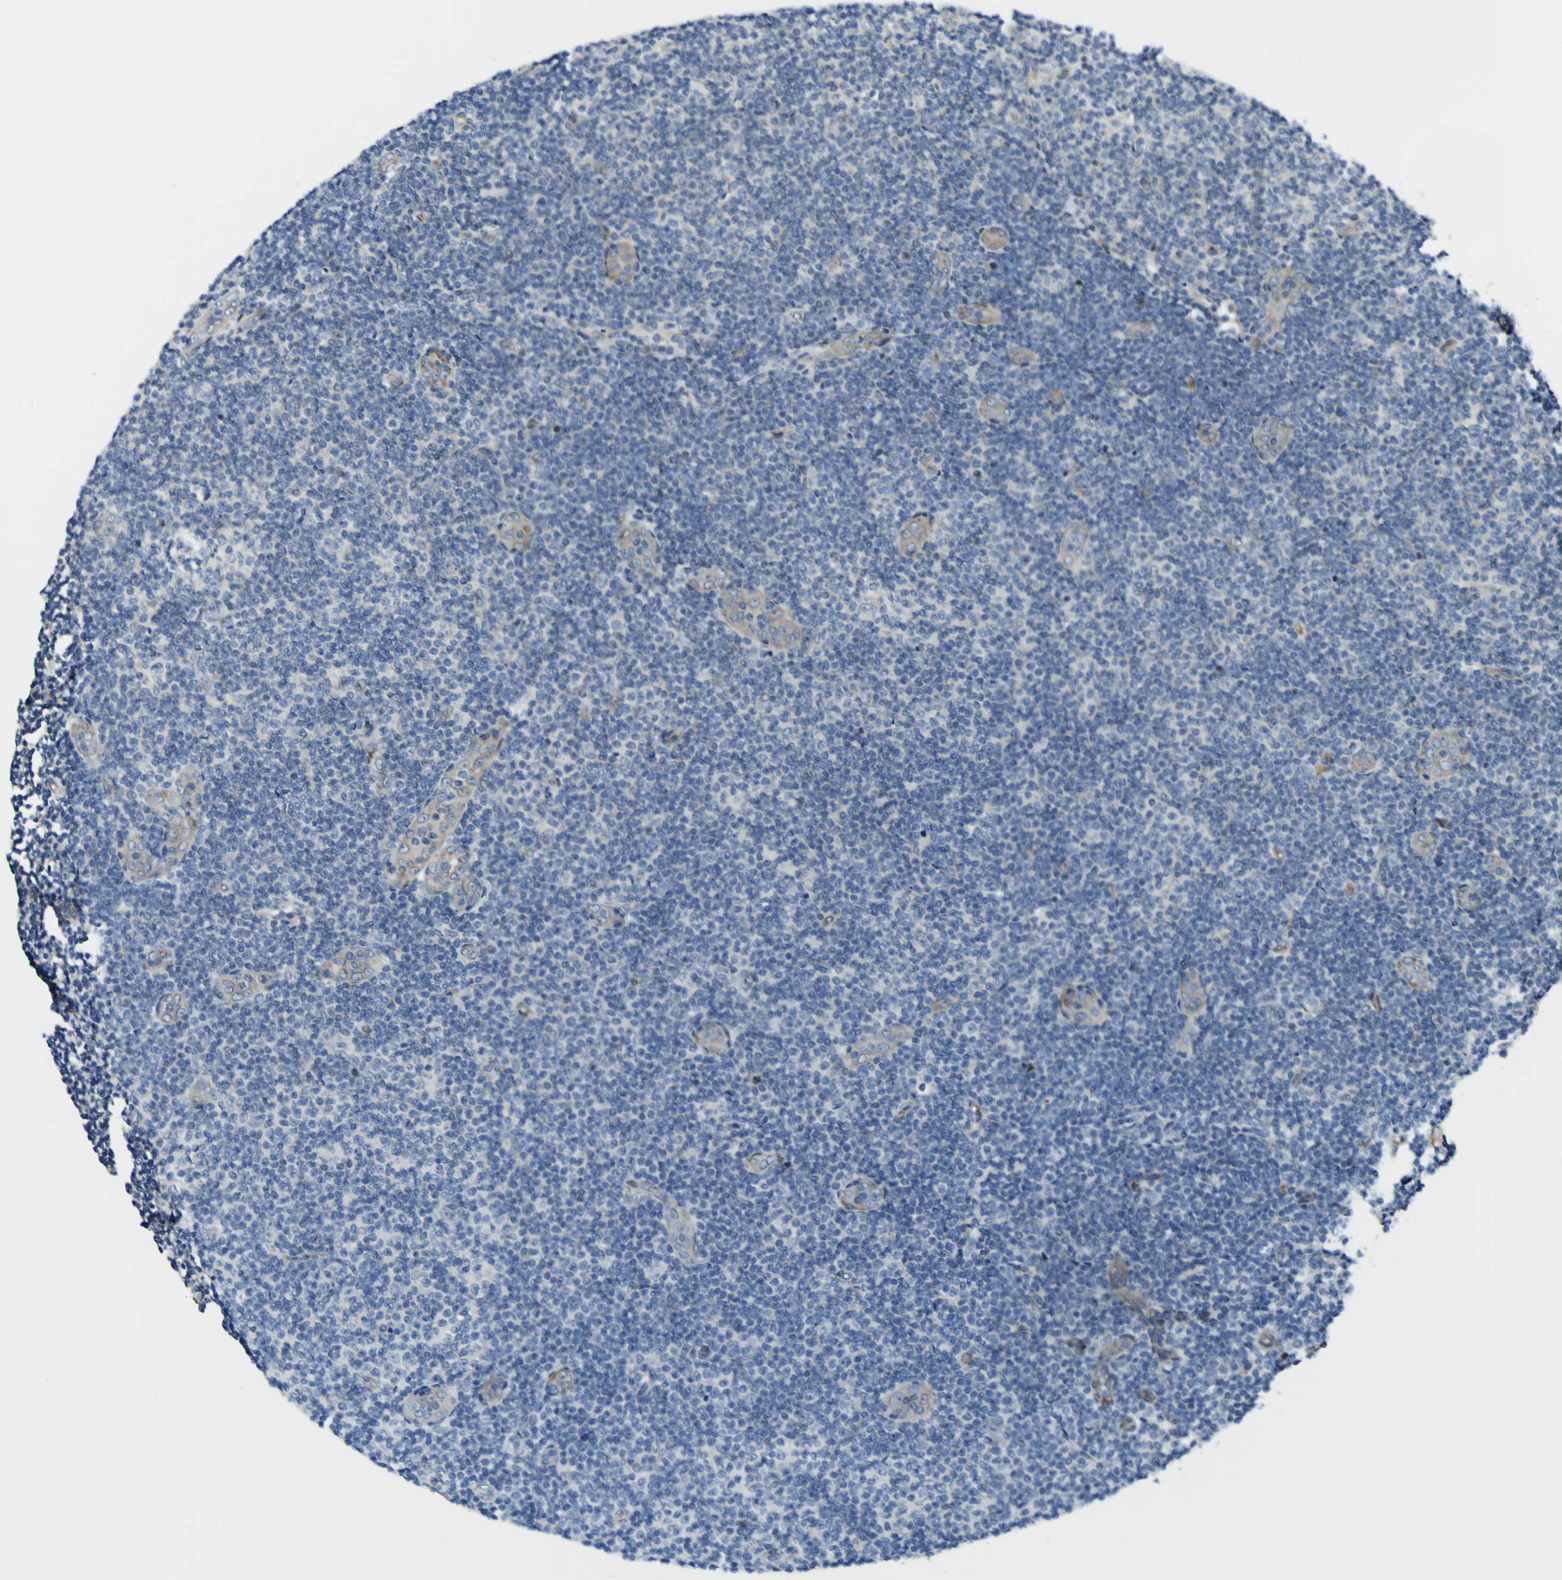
{"staining": {"intensity": "weak", "quantity": "<25%", "location": "cytoplasmic/membranous"}, "tissue": "lymphoma", "cell_type": "Tumor cells", "image_type": "cancer", "snomed": [{"axis": "morphology", "description": "Malignant lymphoma, non-Hodgkin's type, Low grade"}, {"axis": "topography", "description": "Lymph node"}], "caption": "Malignant lymphoma, non-Hodgkin's type (low-grade) was stained to show a protein in brown. There is no significant positivity in tumor cells.", "gene": "KDM7A", "patient": {"sex": "male", "age": 83}}